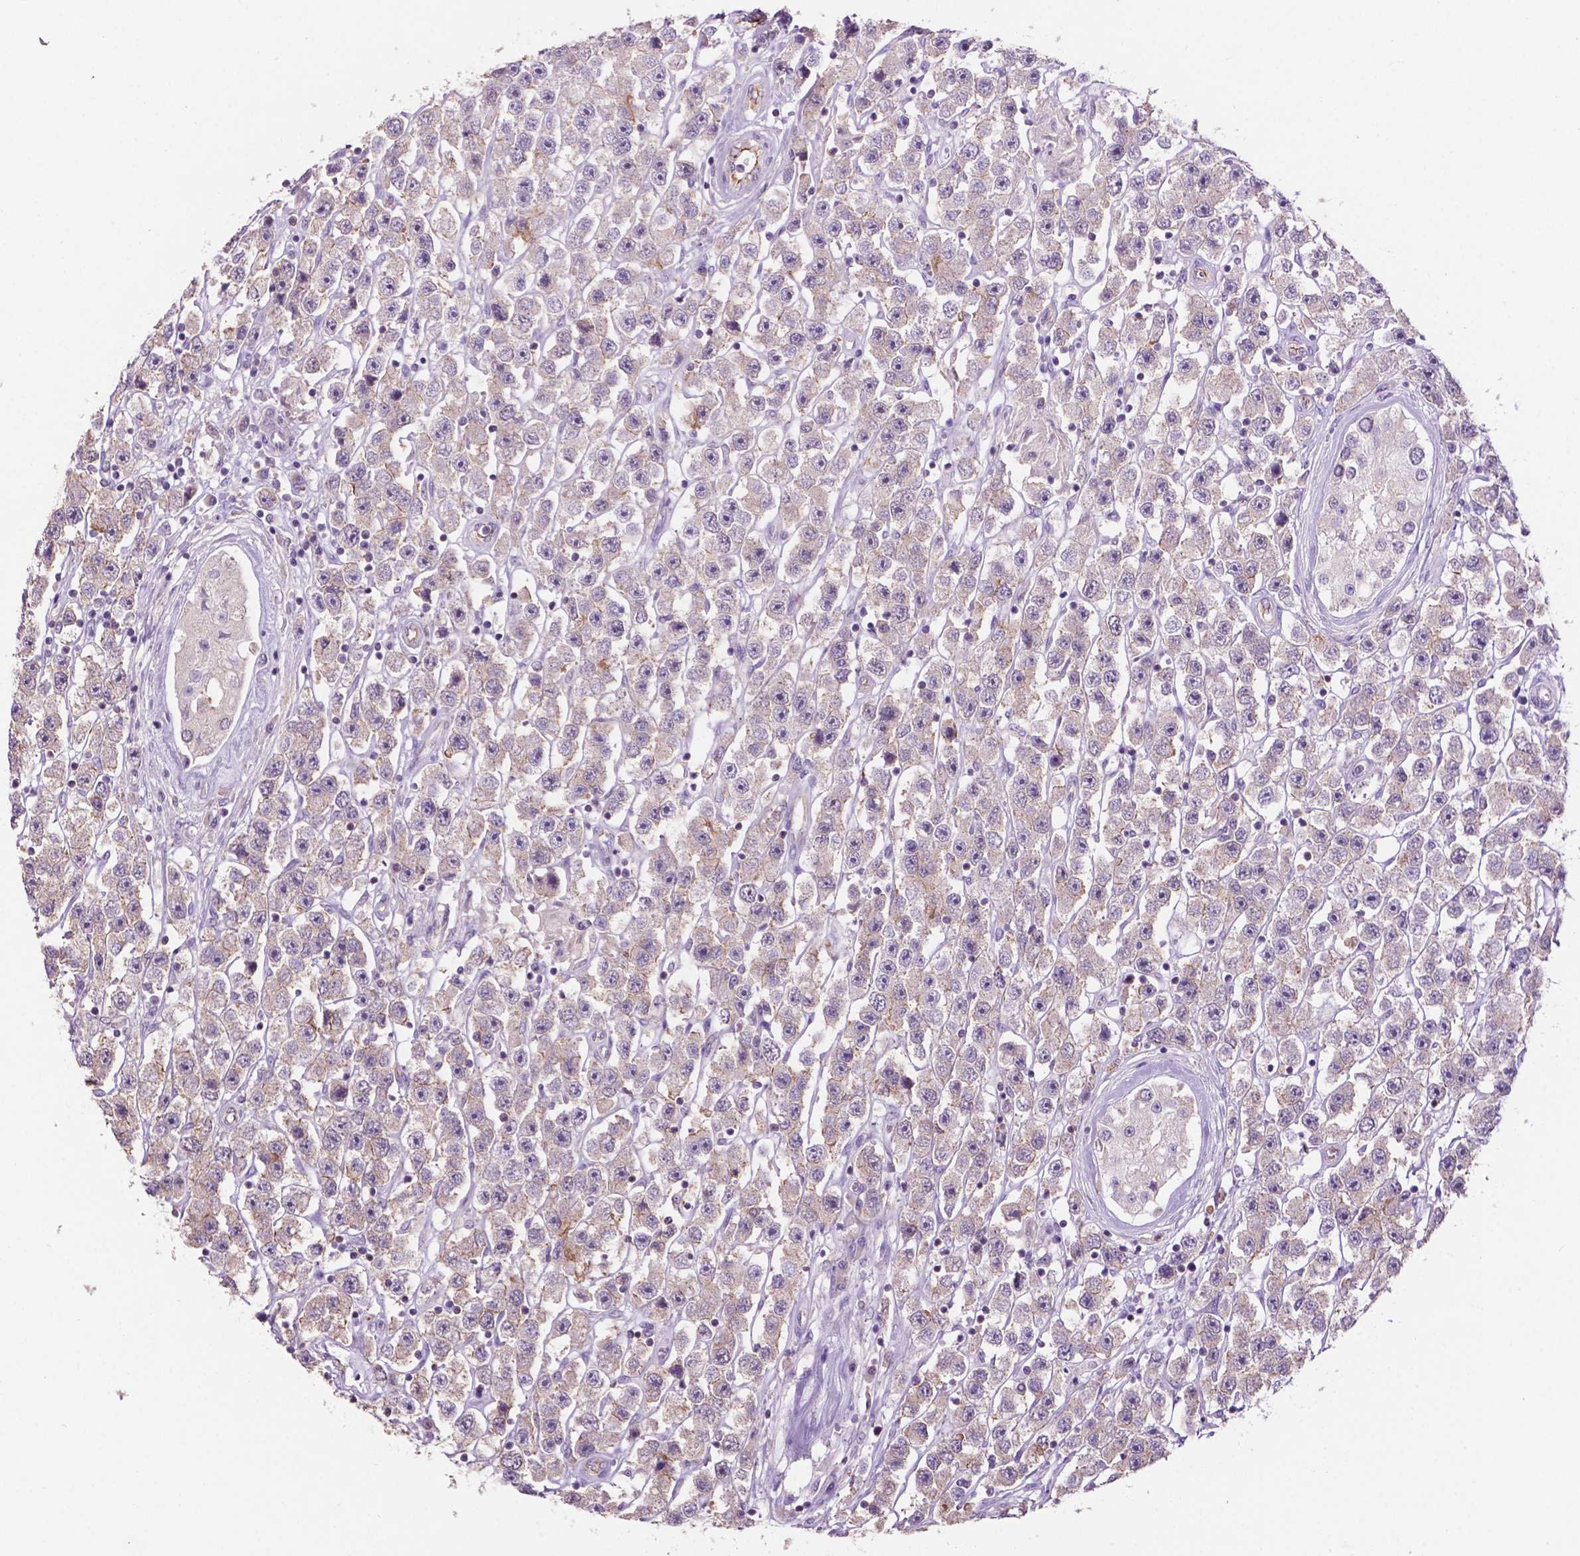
{"staining": {"intensity": "negative", "quantity": "none", "location": "none"}, "tissue": "testis cancer", "cell_type": "Tumor cells", "image_type": "cancer", "snomed": [{"axis": "morphology", "description": "Seminoma, NOS"}, {"axis": "topography", "description": "Testis"}], "caption": "Immunohistochemical staining of testis cancer reveals no significant staining in tumor cells.", "gene": "ARL5C", "patient": {"sex": "male", "age": 45}}